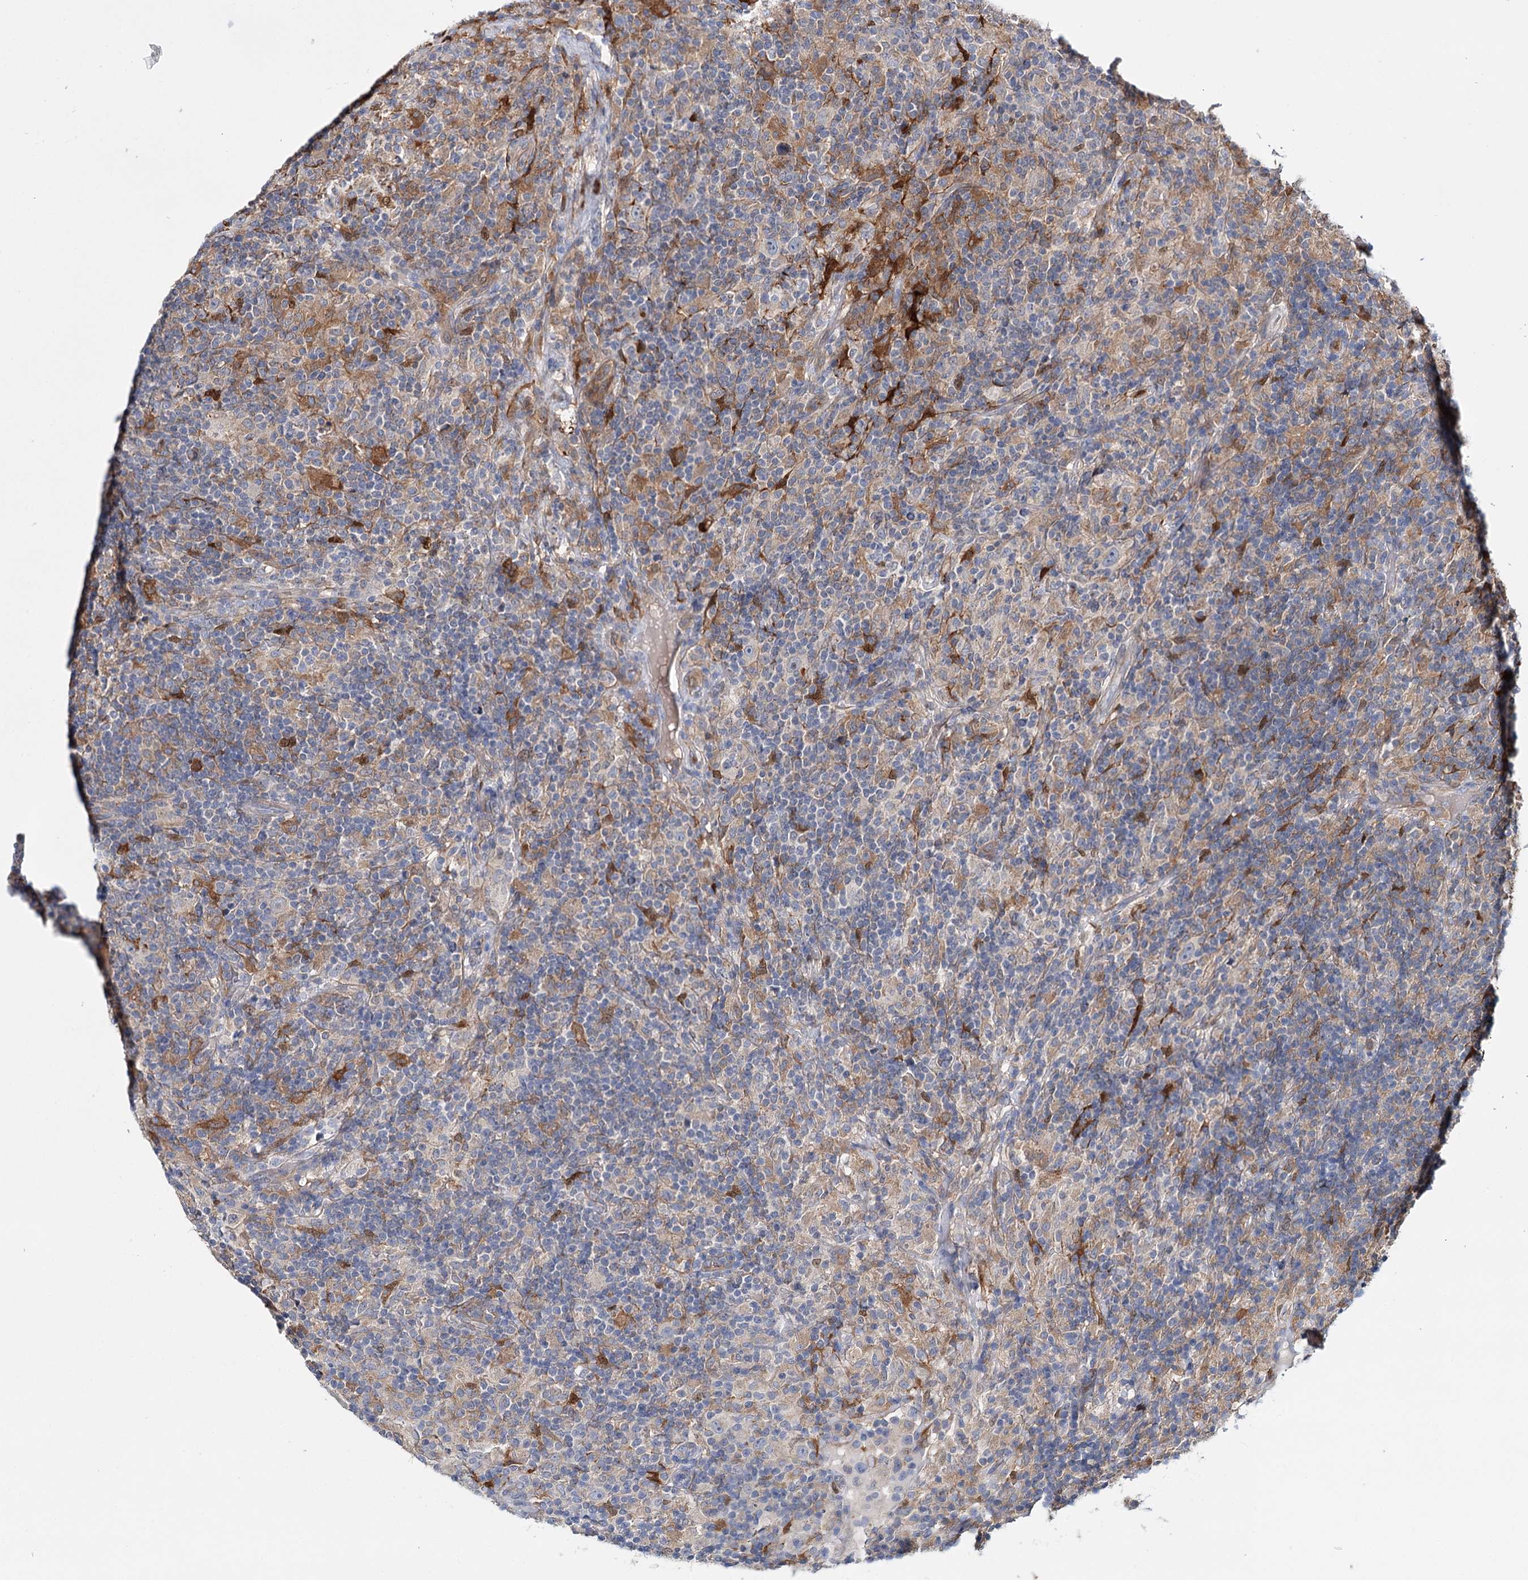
{"staining": {"intensity": "negative", "quantity": "none", "location": "none"}, "tissue": "lymphoma", "cell_type": "Tumor cells", "image_type": "cancer", "snomed": [{"axis": "morphology", "description": "Hodgkin's disease, NOS"}, {"axis": "topography", "description": "Lymph node"}], "caption": "Immunohistochemistry (IHC) micrograph of human lymphoma stained for a protein (brown), which shows no positivity in tumor cells.", "gene": "CFAP46", "patient": {"sex": "male", "age": 70}}